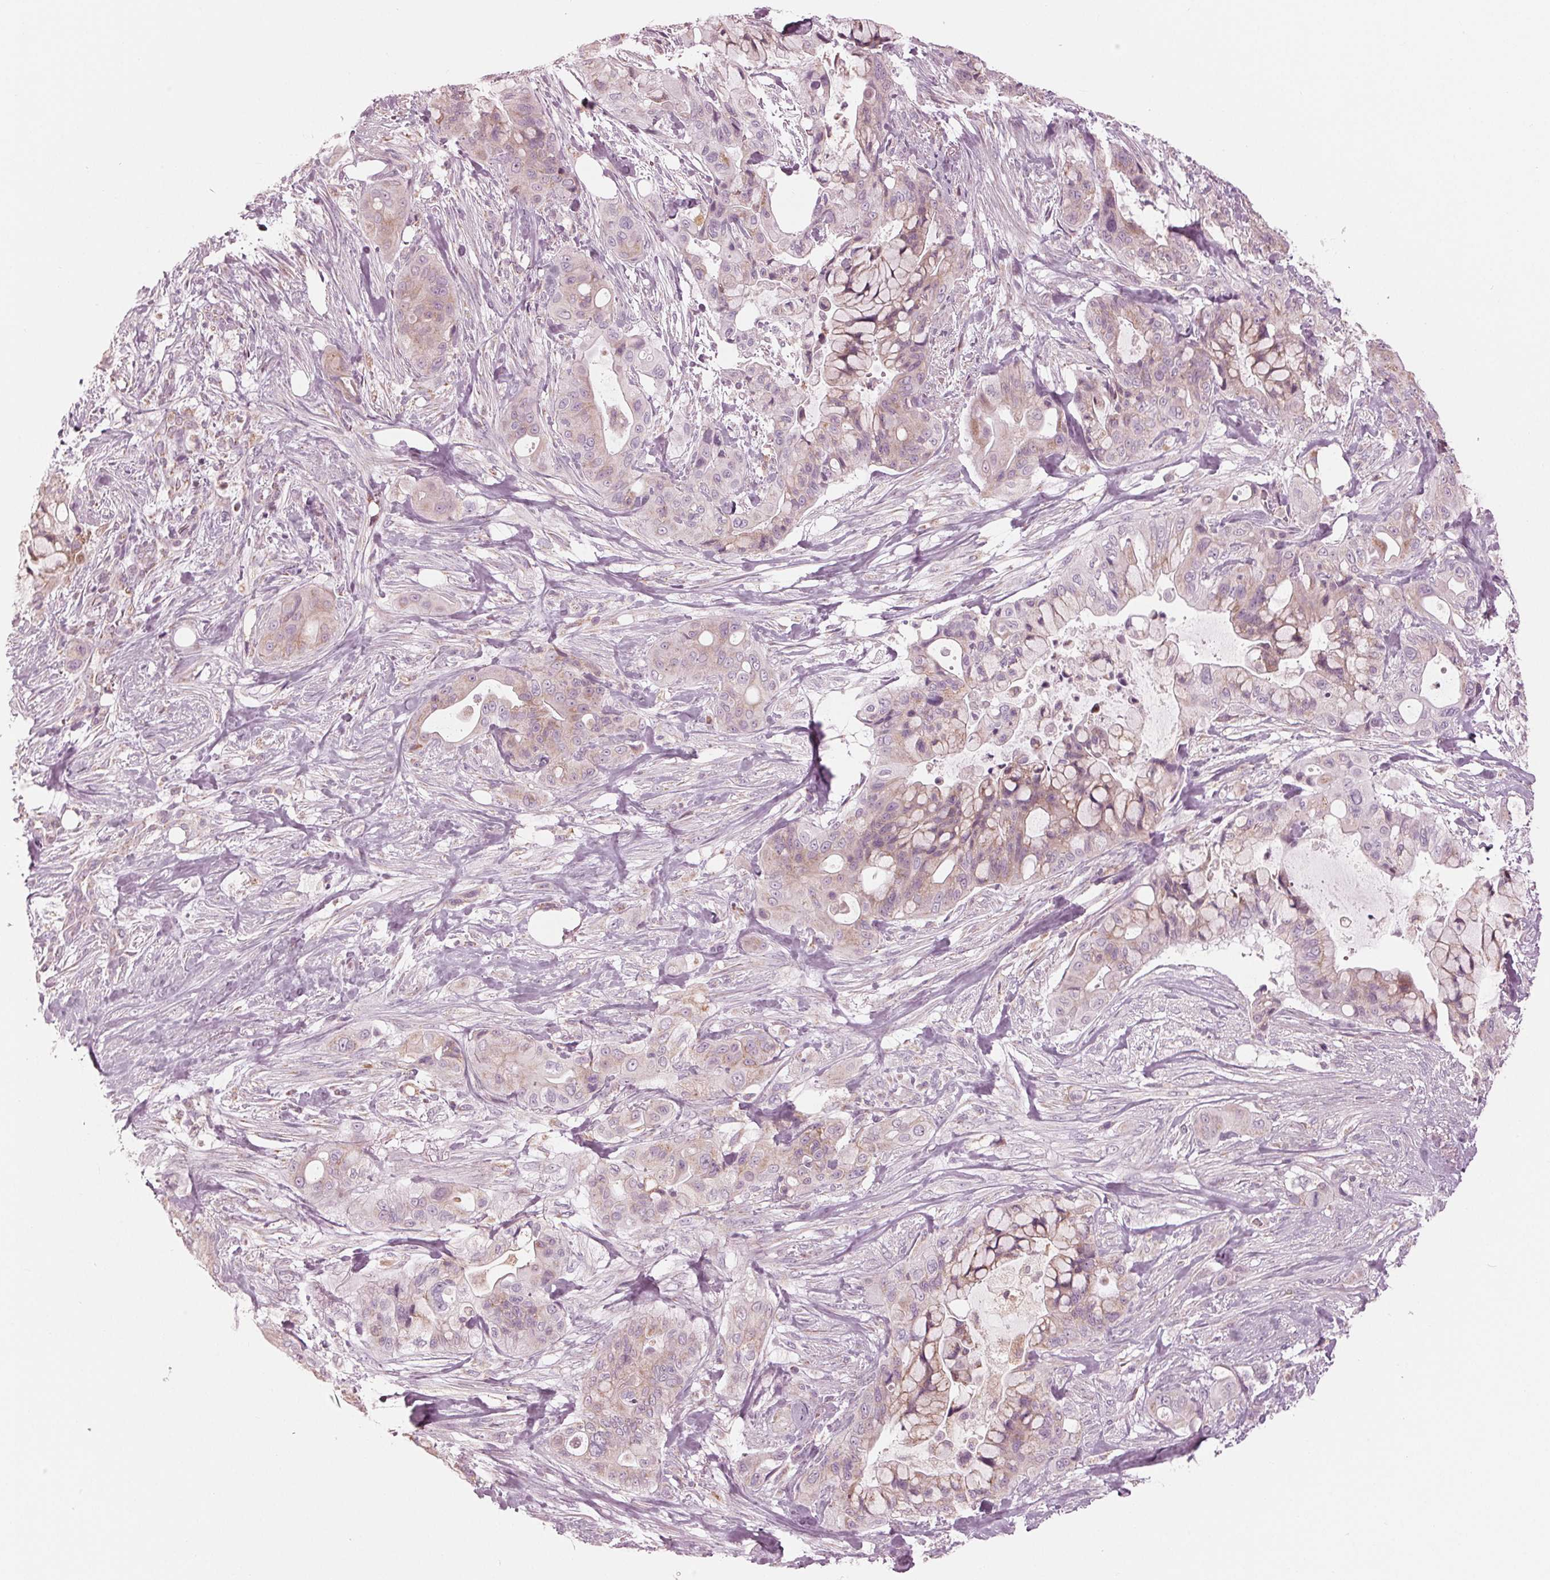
{"staining": {"intensity": "weak", "quantity": "<25%", "location": "cytoplasmic/membranous"}, "tissue": "pancreatic cancer", "cell_type": "Tumor cells", "image_type": "cancer", "snomed": [{"axis": "morphology", "description": "Adenocarcinoma, NOS"}, {"axis": "topography", "description": "Pancreas"}], "caption": "High magnification brightfield microscopy of pancreatic adenocarcinoma stained with DAB (brown) and counterstained with hematoxylin (blue): tumor cells show no significant staining. (DAB (3,3'-diaminobenzidine) IHC with hematoxylin counter stain).", "gene": "CLN6", "patient": {"sex": "male", "age": 71}}